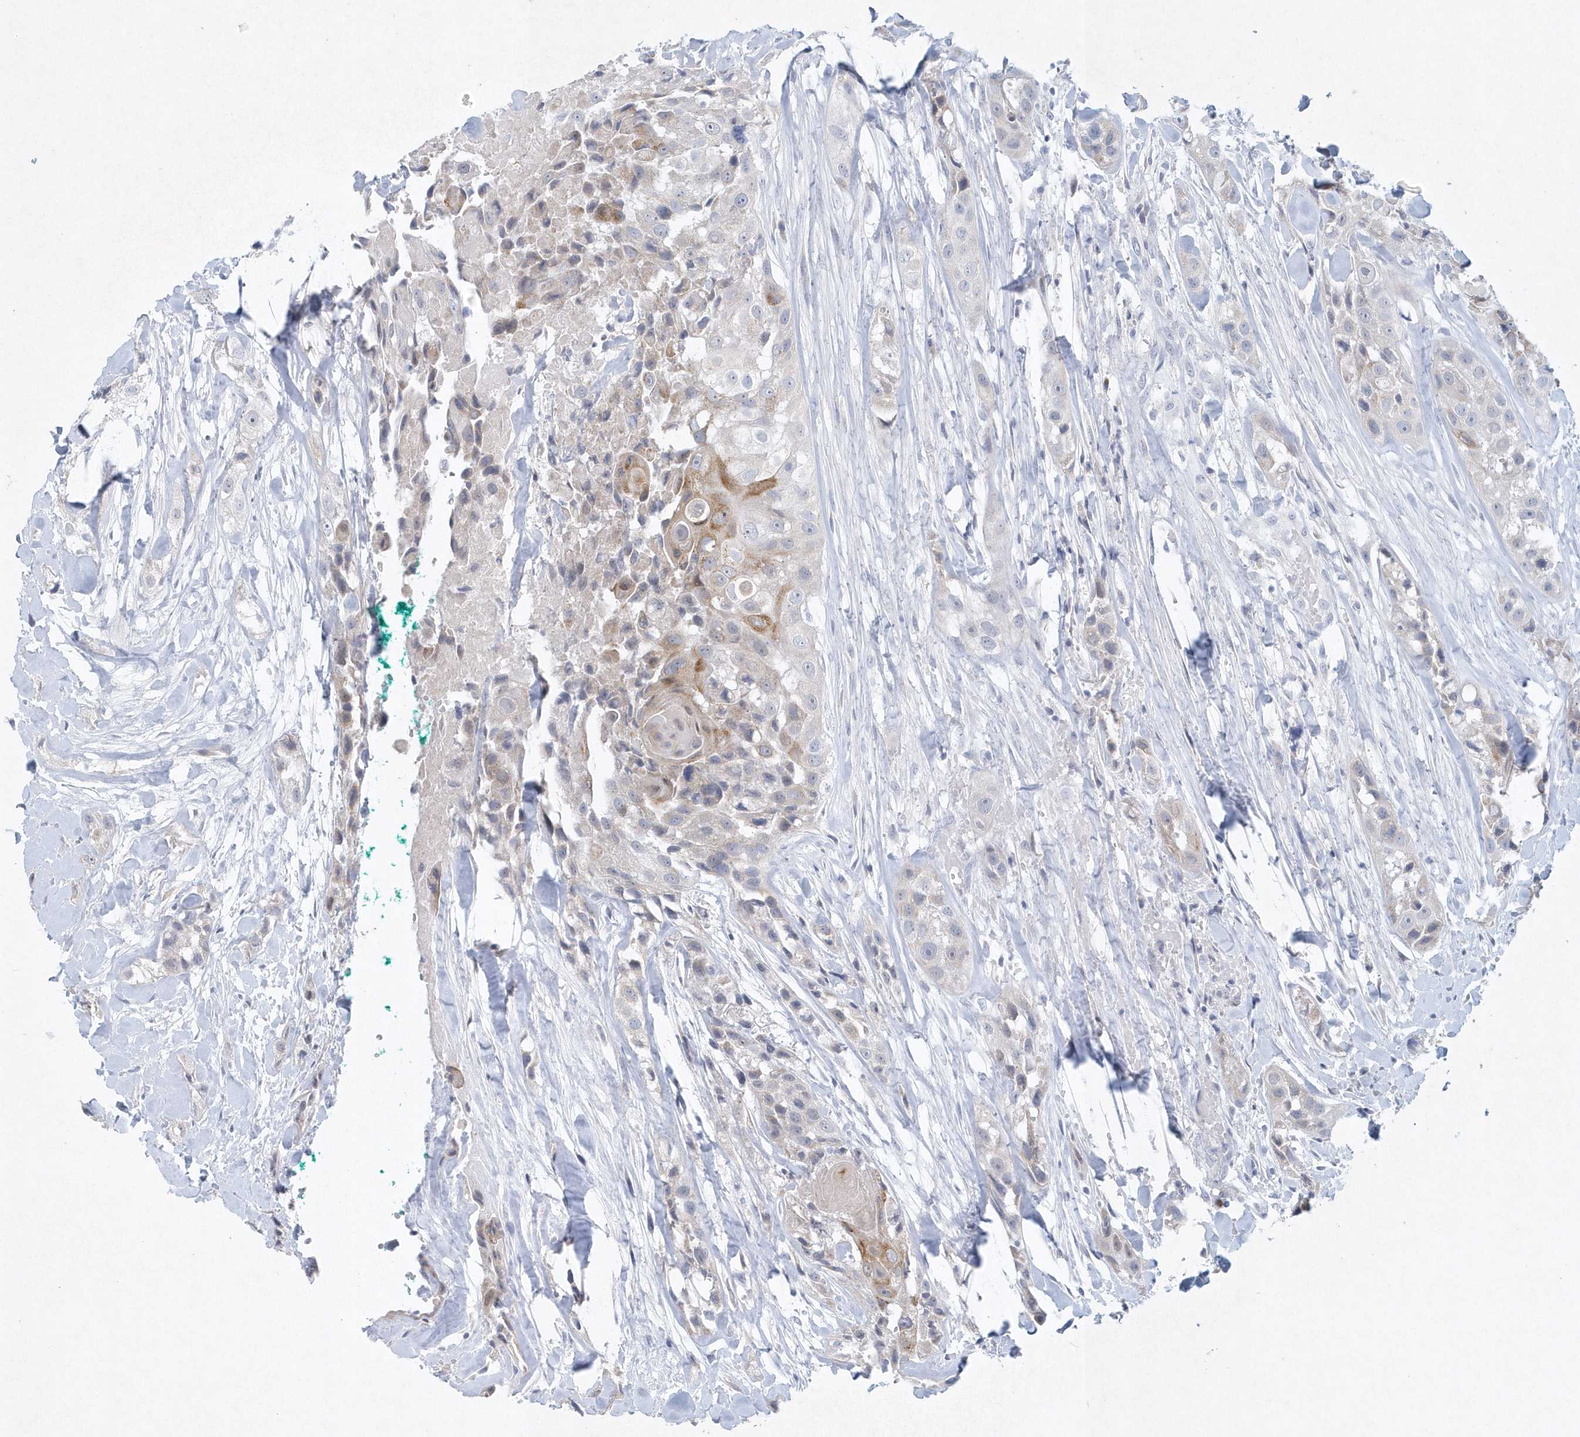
{"staining": {"intensity": "negative", "quantity": "none", "location": "none"}, "tissue": "head and neck cancer", "cell_type": "Tumor cells", "image_type": "cancer", "snomed": [{"axis": "morphology", "description": "Normal tissue, NOS"}, {"axis": "morphology", "description": "Squamous cell carcinoma, NOS"}, {"axis": "topography", "description": "Skeletal muscle"}, {"axis": "topography", "description": "Head-Neck"}], "caption": "Tumor cells show no significant positivity in head and neck cancer (squamous cell carcinoma).", "gene": "NIPAL1", "patient": {"sex": "male", "age": 51}}